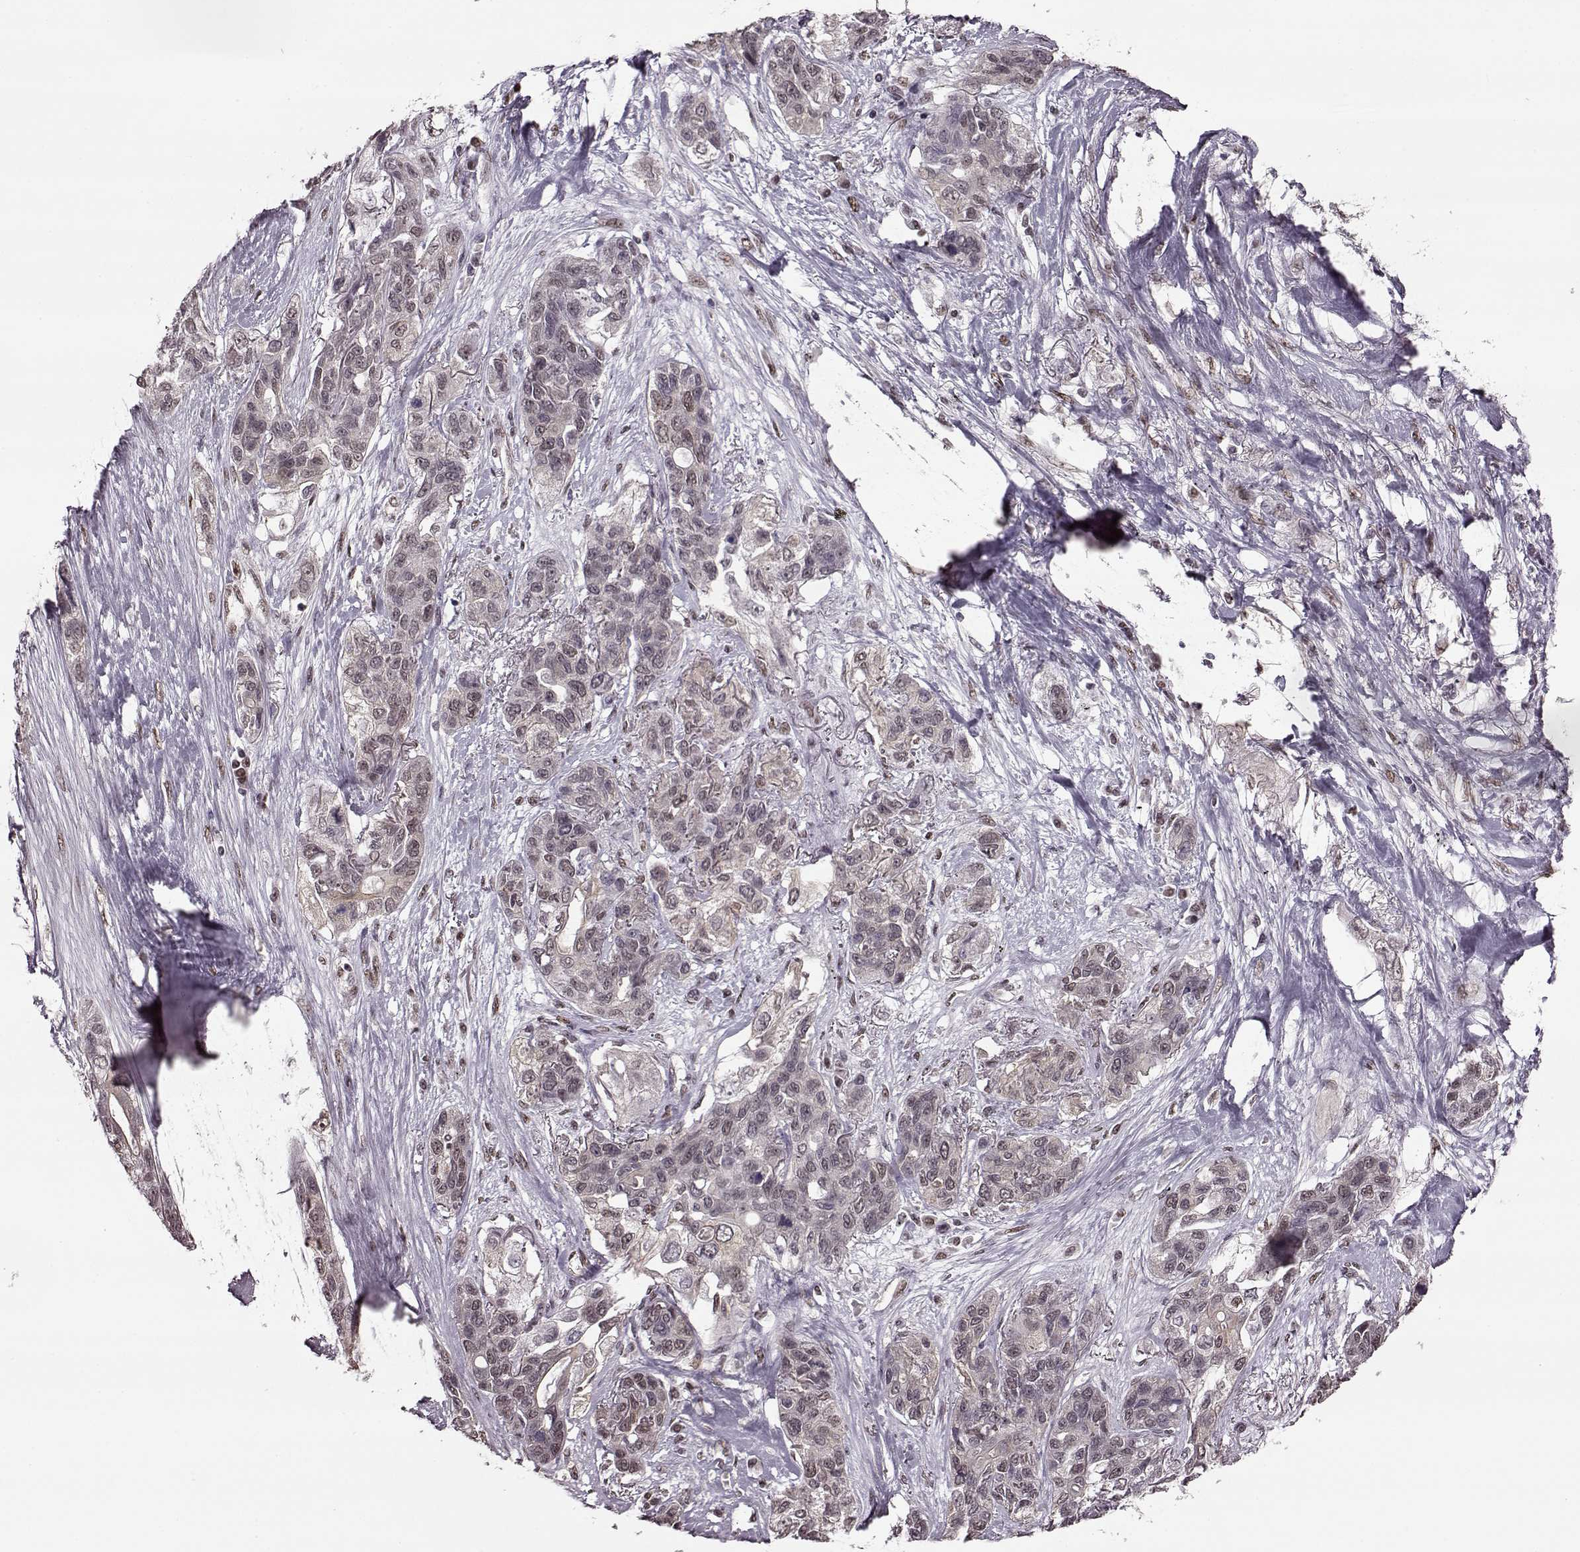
{"staining": {"intensity": "negative", "quantity": "none", "location": "none"}, "tissue": "lung cancer", "cell_type": "Tumor cells", "image_type": "cancer", "snomed": [{"axis": "morphology", "description": "Squamous cell carcinoma, NOS"}, {"axis": "topography", "description": "Lung"}], "caption": "Histopathology image shows no significant protein expression in tumor cells of lung cancer (squamous cell carcinoma). (Immunohistochemistry (ihc), brightfield microscopy, high magnification).", "gene": "FTO", "patient": {"sex": "female", "age": 70}}